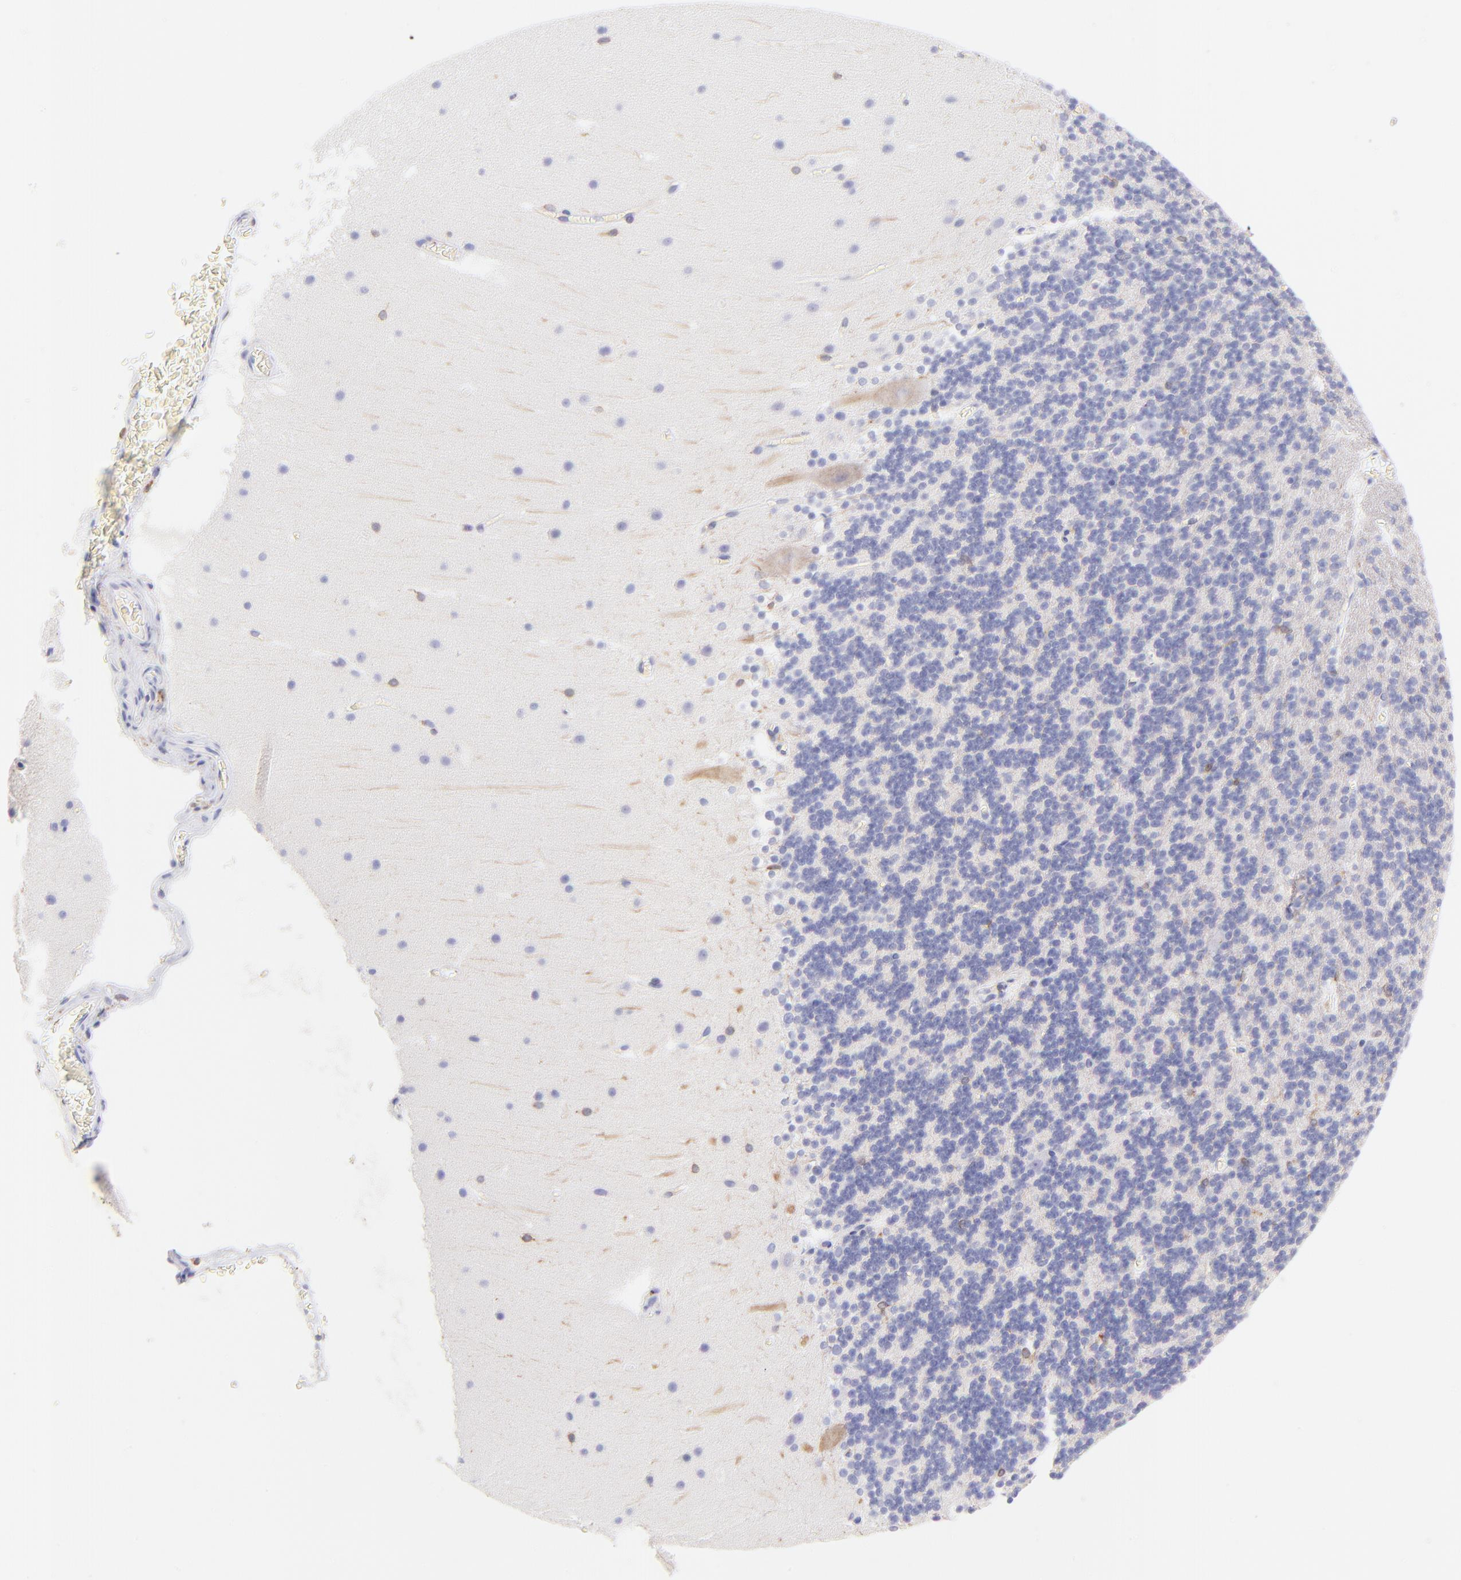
{"staining": {"intensity": "negative", "quantity": "none", "location": "none"}, "tissue": "cerebellum", "cell_type": "Cells in granular layer", "image_type": "normal", "snomed": [{"axis": "morphology", "description": "Normal tissue, NOS"}, {"axis": "topography", "description": "Cerebellum"}], "caption": "The photomicrograph displays no staining of cells in granular layer in normal cerebellum.", "gene": "IRAG2", "patient": {"sex": "male", "age": 45}}